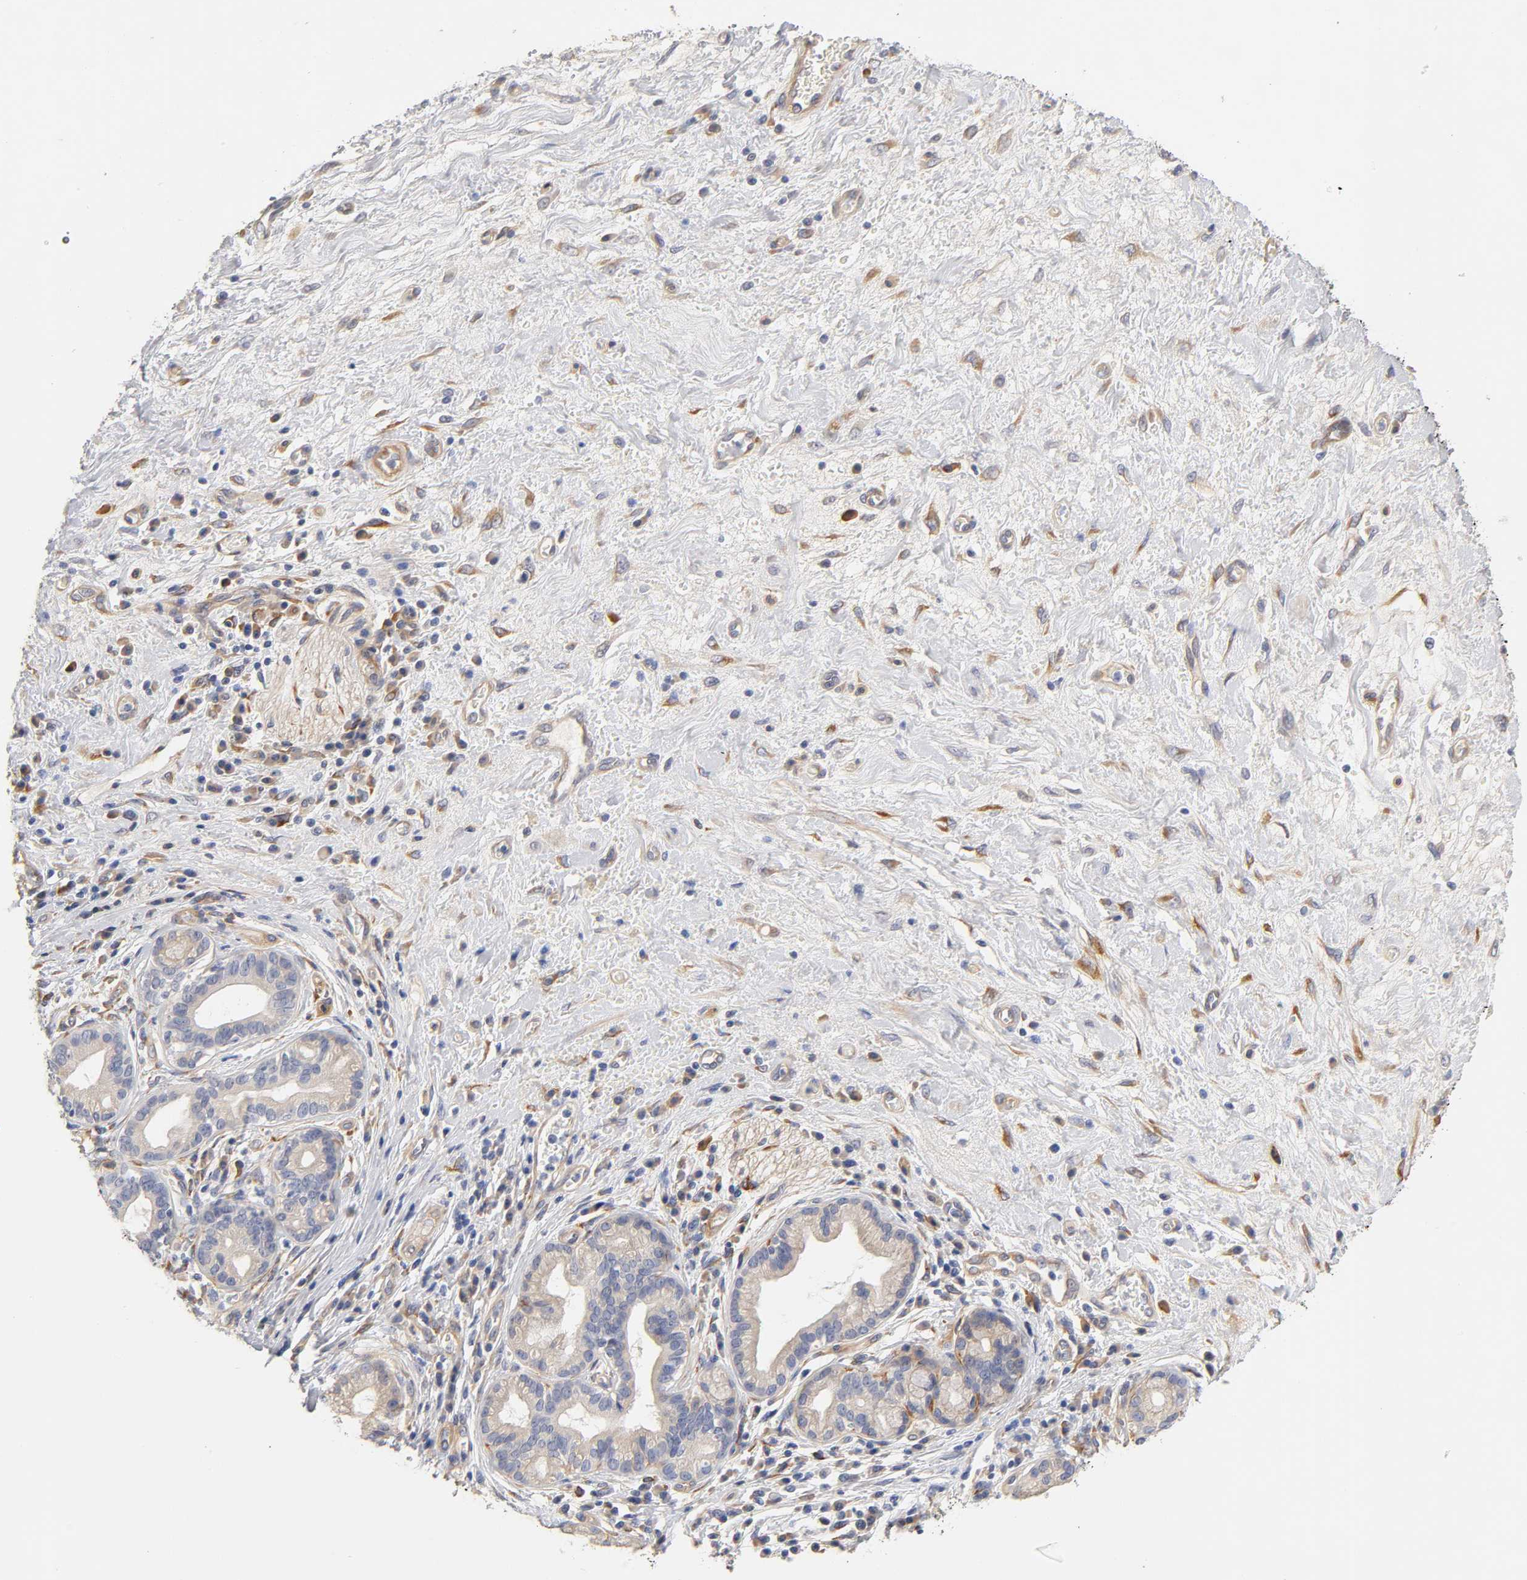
{"staining": {"intensity": "weak", "quantity": "25%-75%", "location": "cytoplasmic/membranous"}, "tissue": "pancreatic cancer", "cell_type": "Tumor cells", "image_type": "cancer", "snomed": [{"axis": "morphology", "description": "Adenocarcinoma, NOS"}, {"axis": "topography", "description": "Pancreas"}], "caption": "This is an image of IHC staining of adenocarcinoma (pancreatic), which shows weak expression in the cytoplasmic/membranous of tumor cells.", "gene": "LAMB1", "patient": {"sex": "female", "age": 73}}